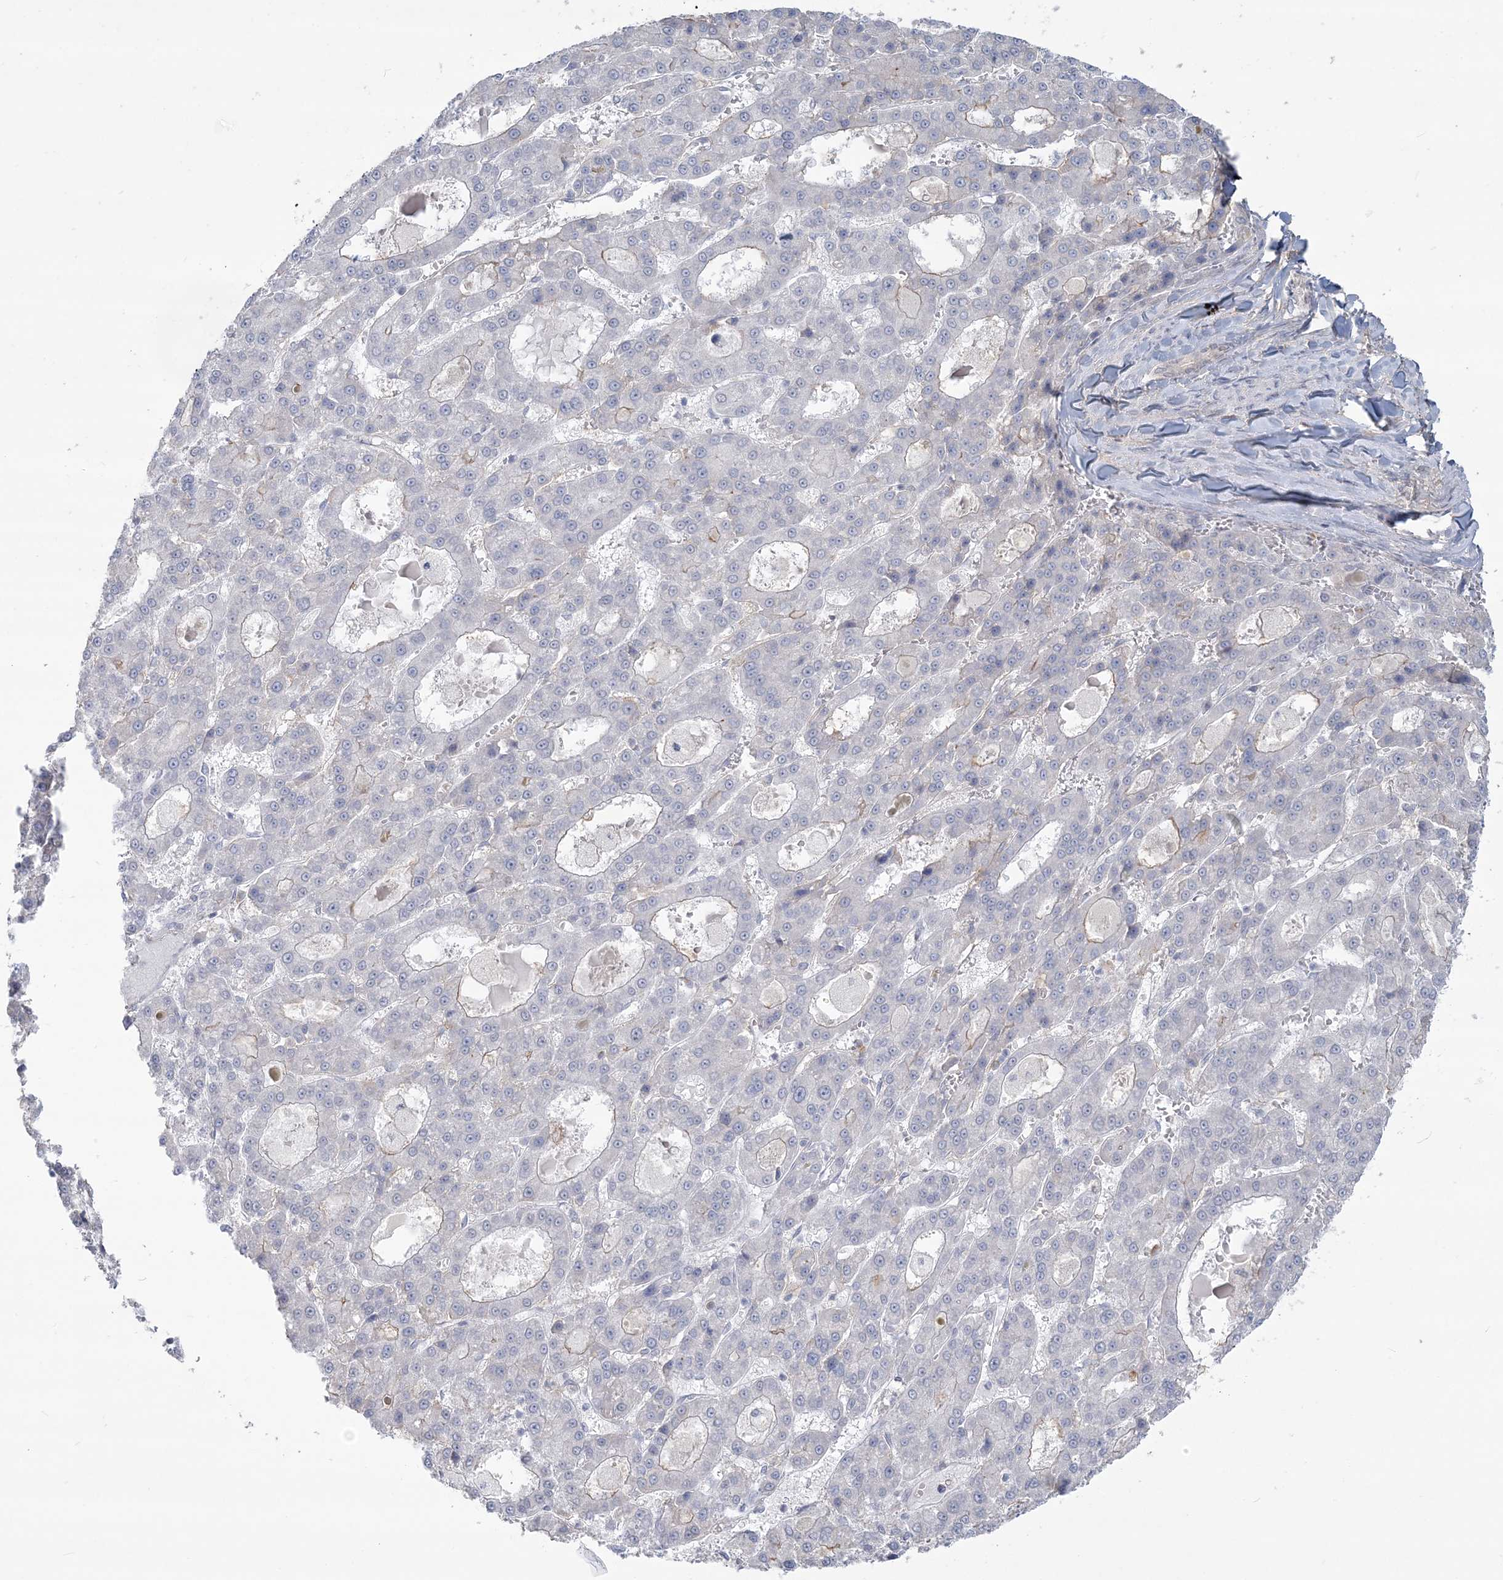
{"staining": {"intensity": "negative", "quantity": "none", "location": "none"}, "tissue": "liver cancer", "cell_type": "Tumor cells", "image_type": "cancer", "snomed": [{"axis": "morphology", "description": "Carcinoma, Hepatocellular, NOS"}, {"axis": "topography", "description": "Liver"}], "caption": "This is a photomicrograph of immunohistochemistry (IHC) staining of liver hepatocellular carcinoma, which shows no staining in tumor cells.", "gene": "ANKS1A", "patient": {"sex": "male", "age": 70}}